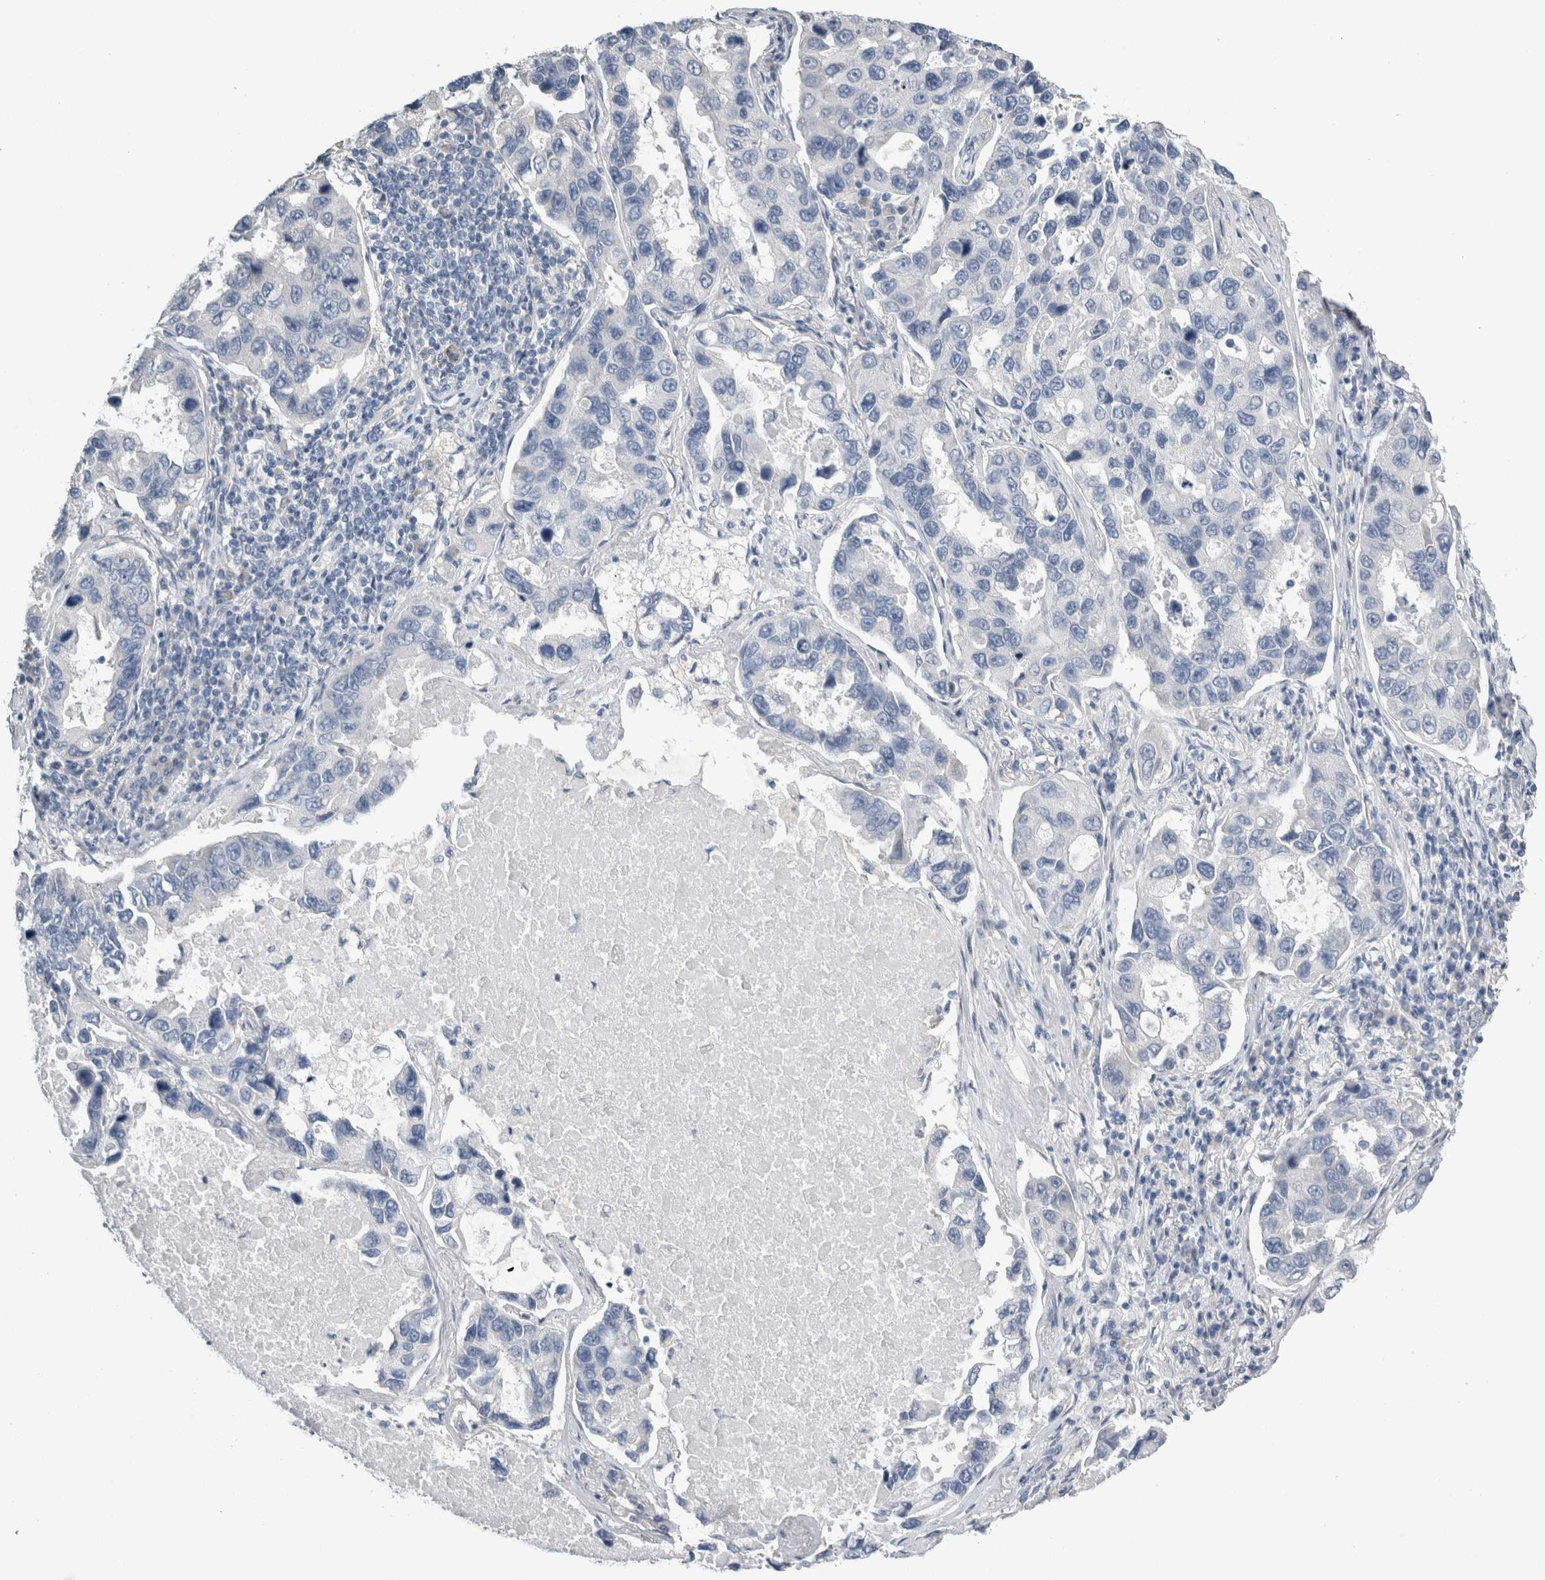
{"staining": {"intensity": "negative", "quantity": "none", "location": "none"}, "tissue": "lung cancer", "cell_type": "Tumor cells", "image_type": "cancer", "snomed": [{"axis": "morphology", "description": "Adenocarcinoma, NOS"}, {"axis": "topography", "description": "Lung"}], "caption": "Histopathology image shows no protein positivity in tumor cells of lung adenocarcinoma tissue. (DAB immunohistochemistry (IHC) visualized using brightfield microscopy, high magnification).", "gene": "NEFM", "patient": {"sex": "male", "age": 64}}